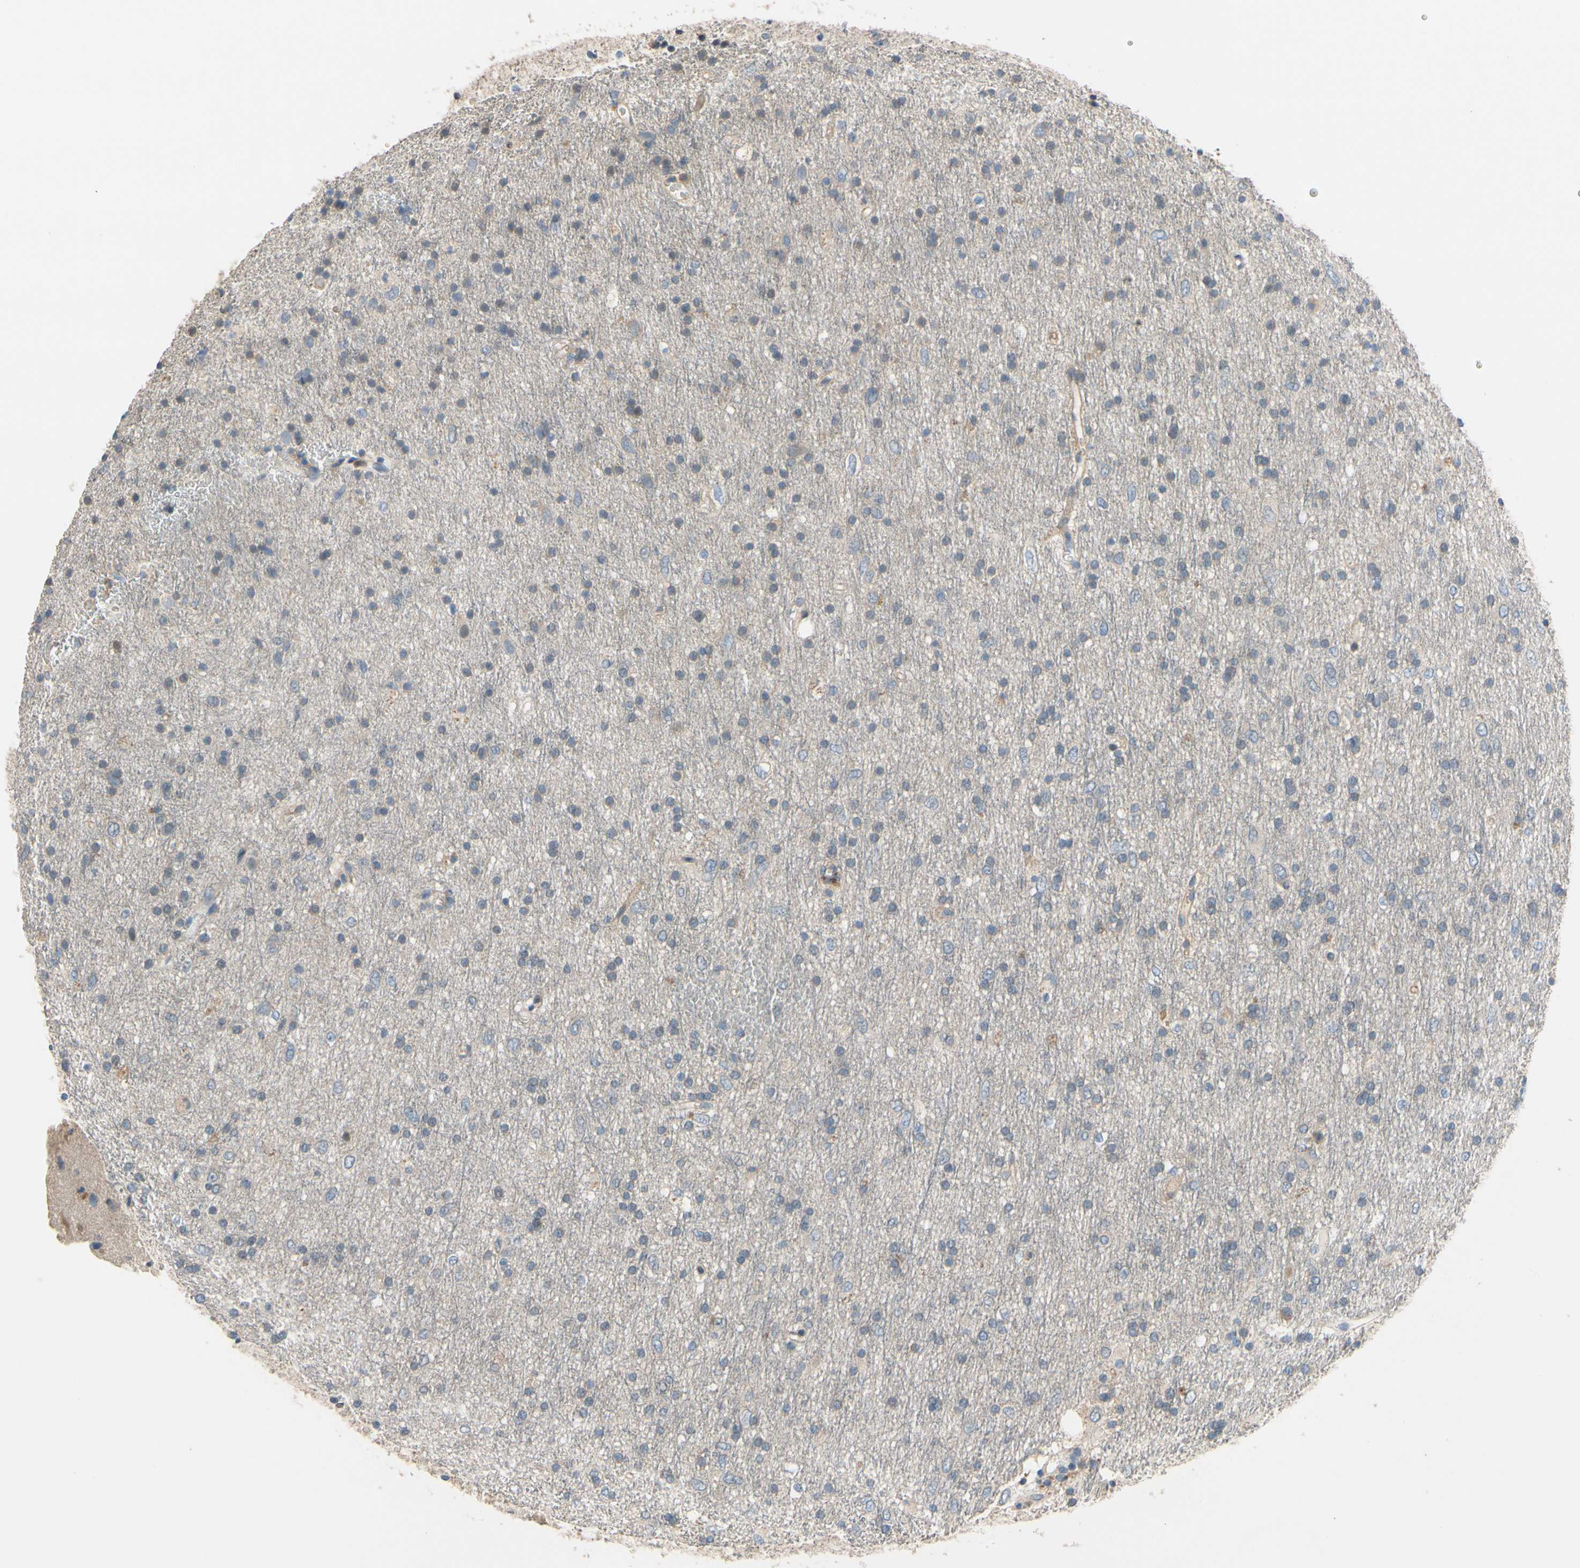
{"staining": {"intensity": "moderate", "quantity": "<25%", "location": "cytoplasmic/membranous"}, "tissue": "glioma", "cell_type": "Tumor cells", "image_type": "cancer", "snomed": [{"axis": "morphology", "description": "Glioma, malignant, Low grade"}, {"axis": "topography", "description": "Brain"}], "caption": "Human glioma stained with a brown dye displays moderate cytoplasmic/membranous positive staining in approximately <25% of tumor cells.", "gene": "SIGLEC5", "patient": {"sex": "male", "age": 77}}